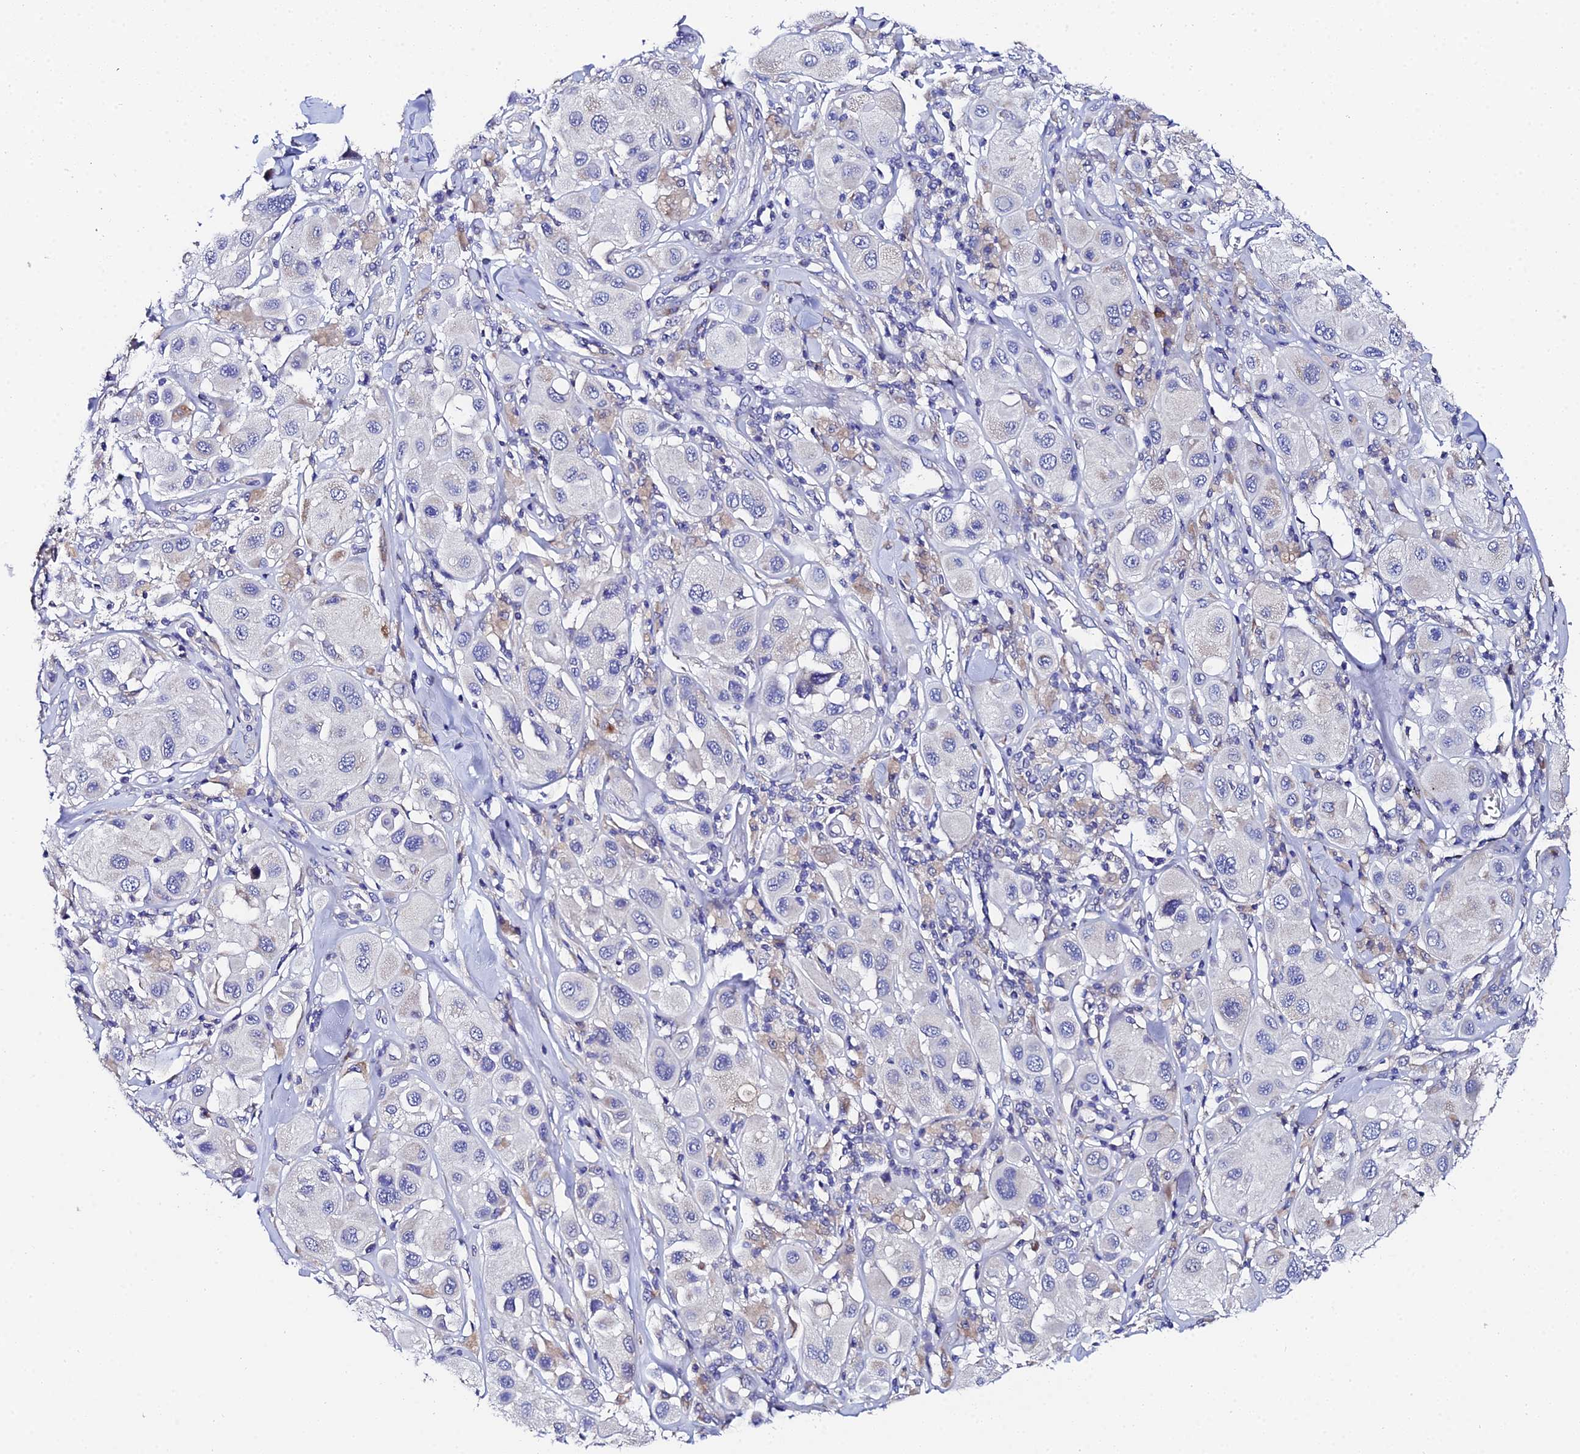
{"staining": {"intensity": "negative", "quantity": "none", "location": "none"}, "tissue": "melanoma", "cell_type": "Tumor cells", "image_type": "cancer", "snomed": [{"axis": "morphology", "description": "Malignant melanoma, Metastatic site"}, {"axis": "topography", "description": "Skin"}], "caption": "Tumor cells show no significant expression in melanoma.", "gene": "UBE2L3", "patient": {"sex": "male", "age": 41}}